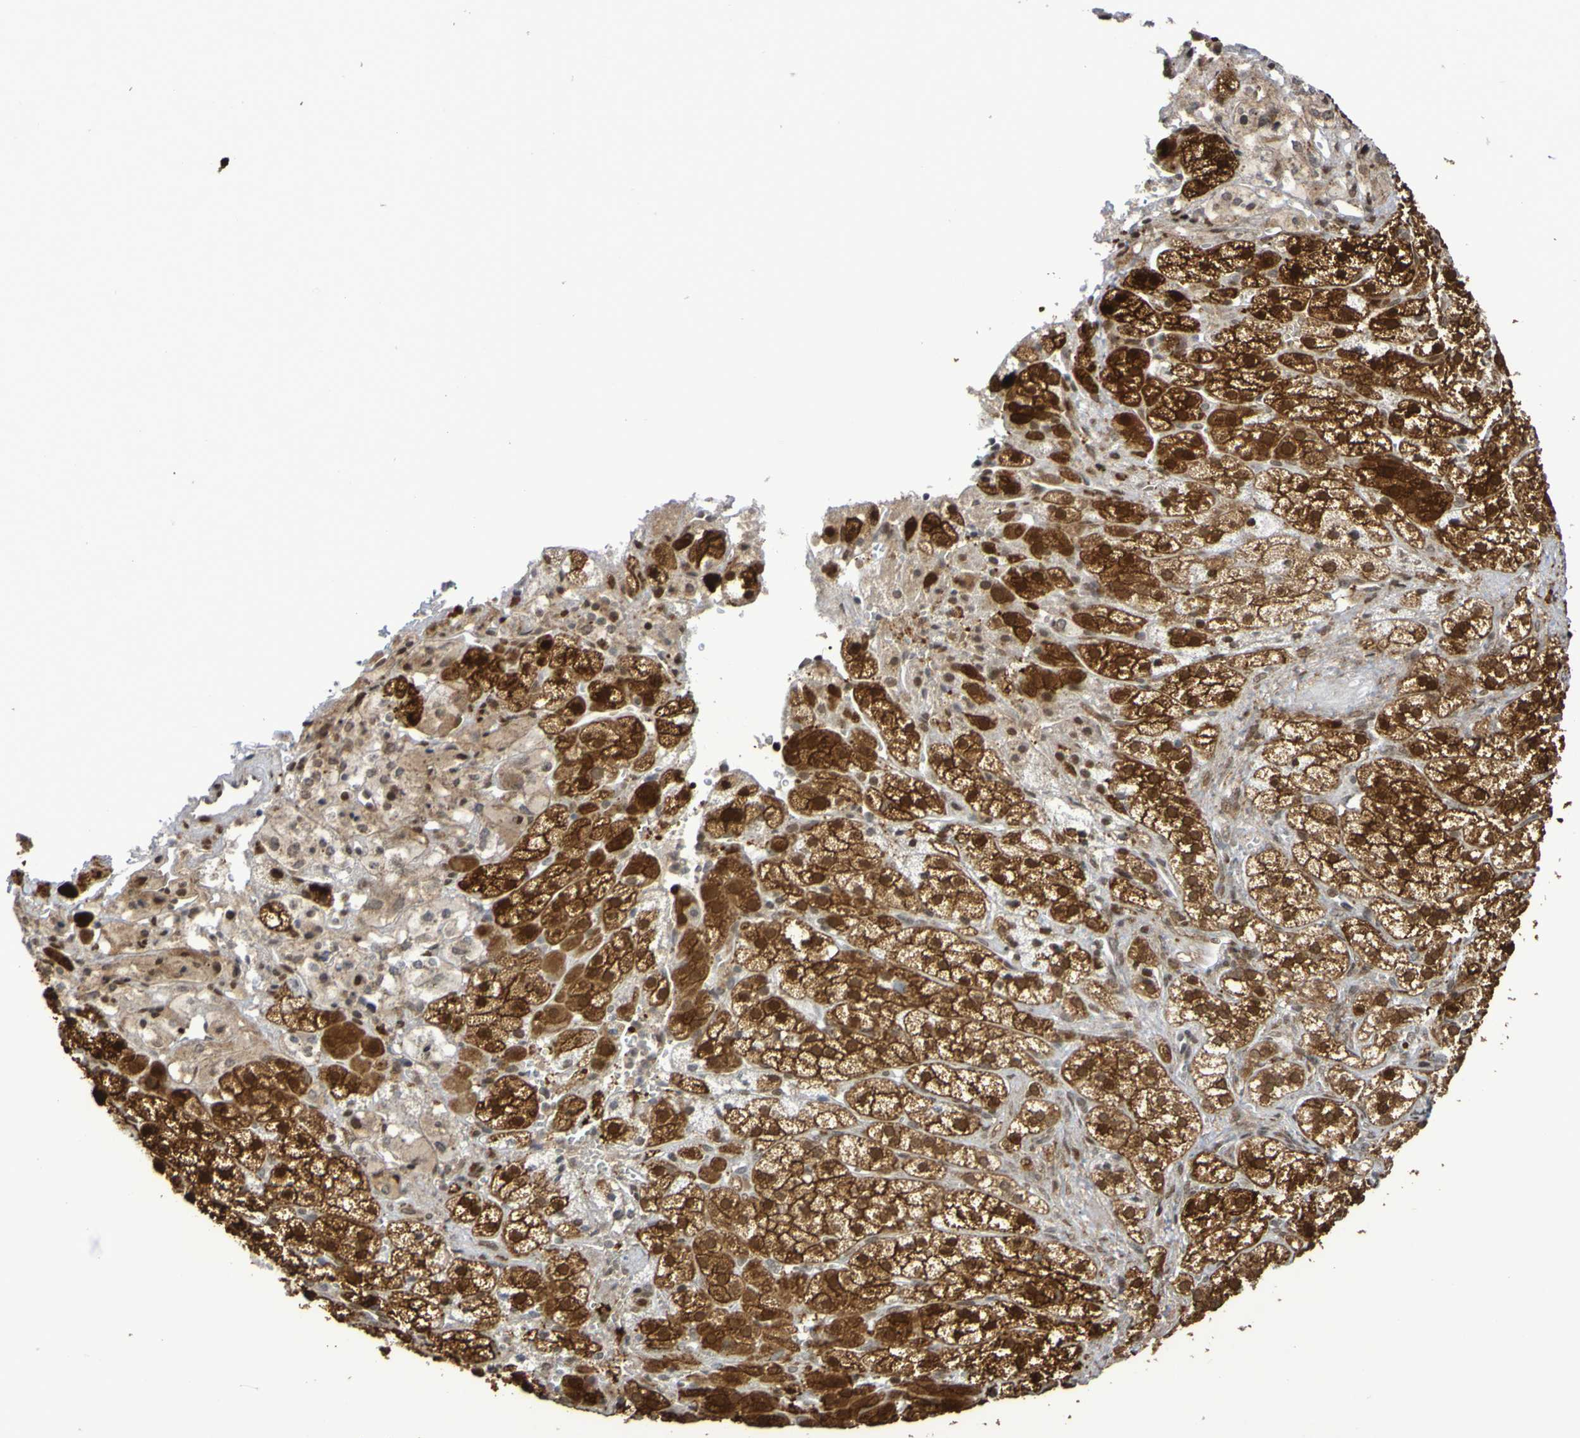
{"staining": {"intensity": "strong", "quantity": ">75%", "location": "cytoplasmic/membranous,nuclear"}, "tissue": "adrenal gland", "cell_type": "Glandular cells", "image_type": "normal", "snomed": [{"axis": "morphology", "description": "Normal tissue, NOS"}, {"axis": "topography", "description": "Adrenal gland"}], "caption": "Normal adrenal gland reveals strong cytoplasmic/membranous,nuclear positivity in about >75% of glandular cells, visualized by immunohistochemistry.", "gene": "ITLN1", "patient": {"sex": "male", "age": 56}}